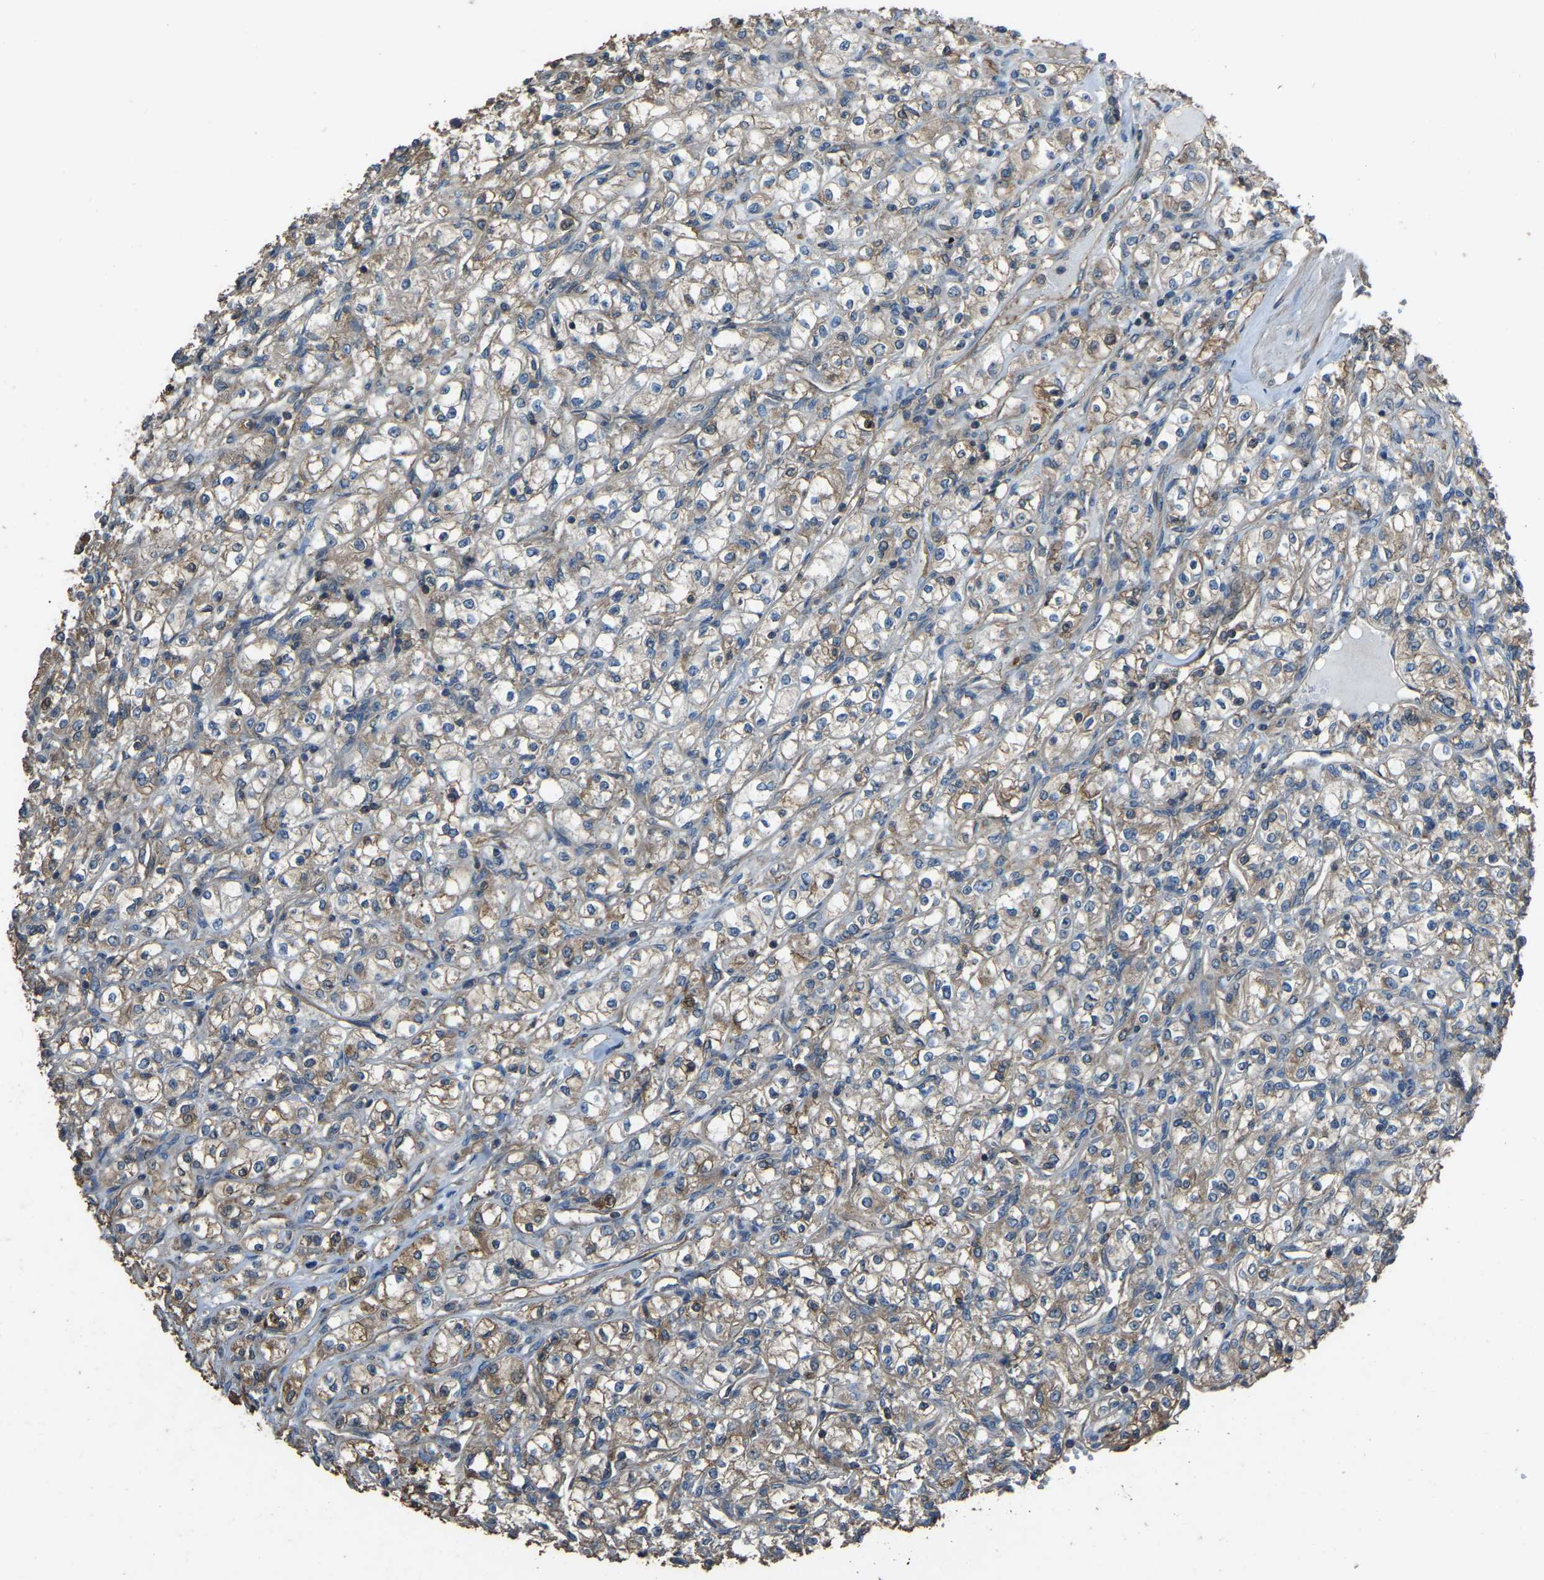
{"staining": {"intensity": "weak", "quantity": ">75%", "location": "cytoplasmic/membranous"}, "tissue": "renal cancer", "cell_type": "Tumor cells", "image_type": "cancer", "snomed": [{"axis": "morphology", "description": "Adenocarcinoma, NOS"}, {"axis": "topography", "description": "Kidney"}], "caption": "Weak cytoplasmic/membranous protein positivity is appreciated in approximately >75% of tumor cells in renal cancer.", "gene": "SLC4A2", "patient": {"sex": "male", "age": 77}}